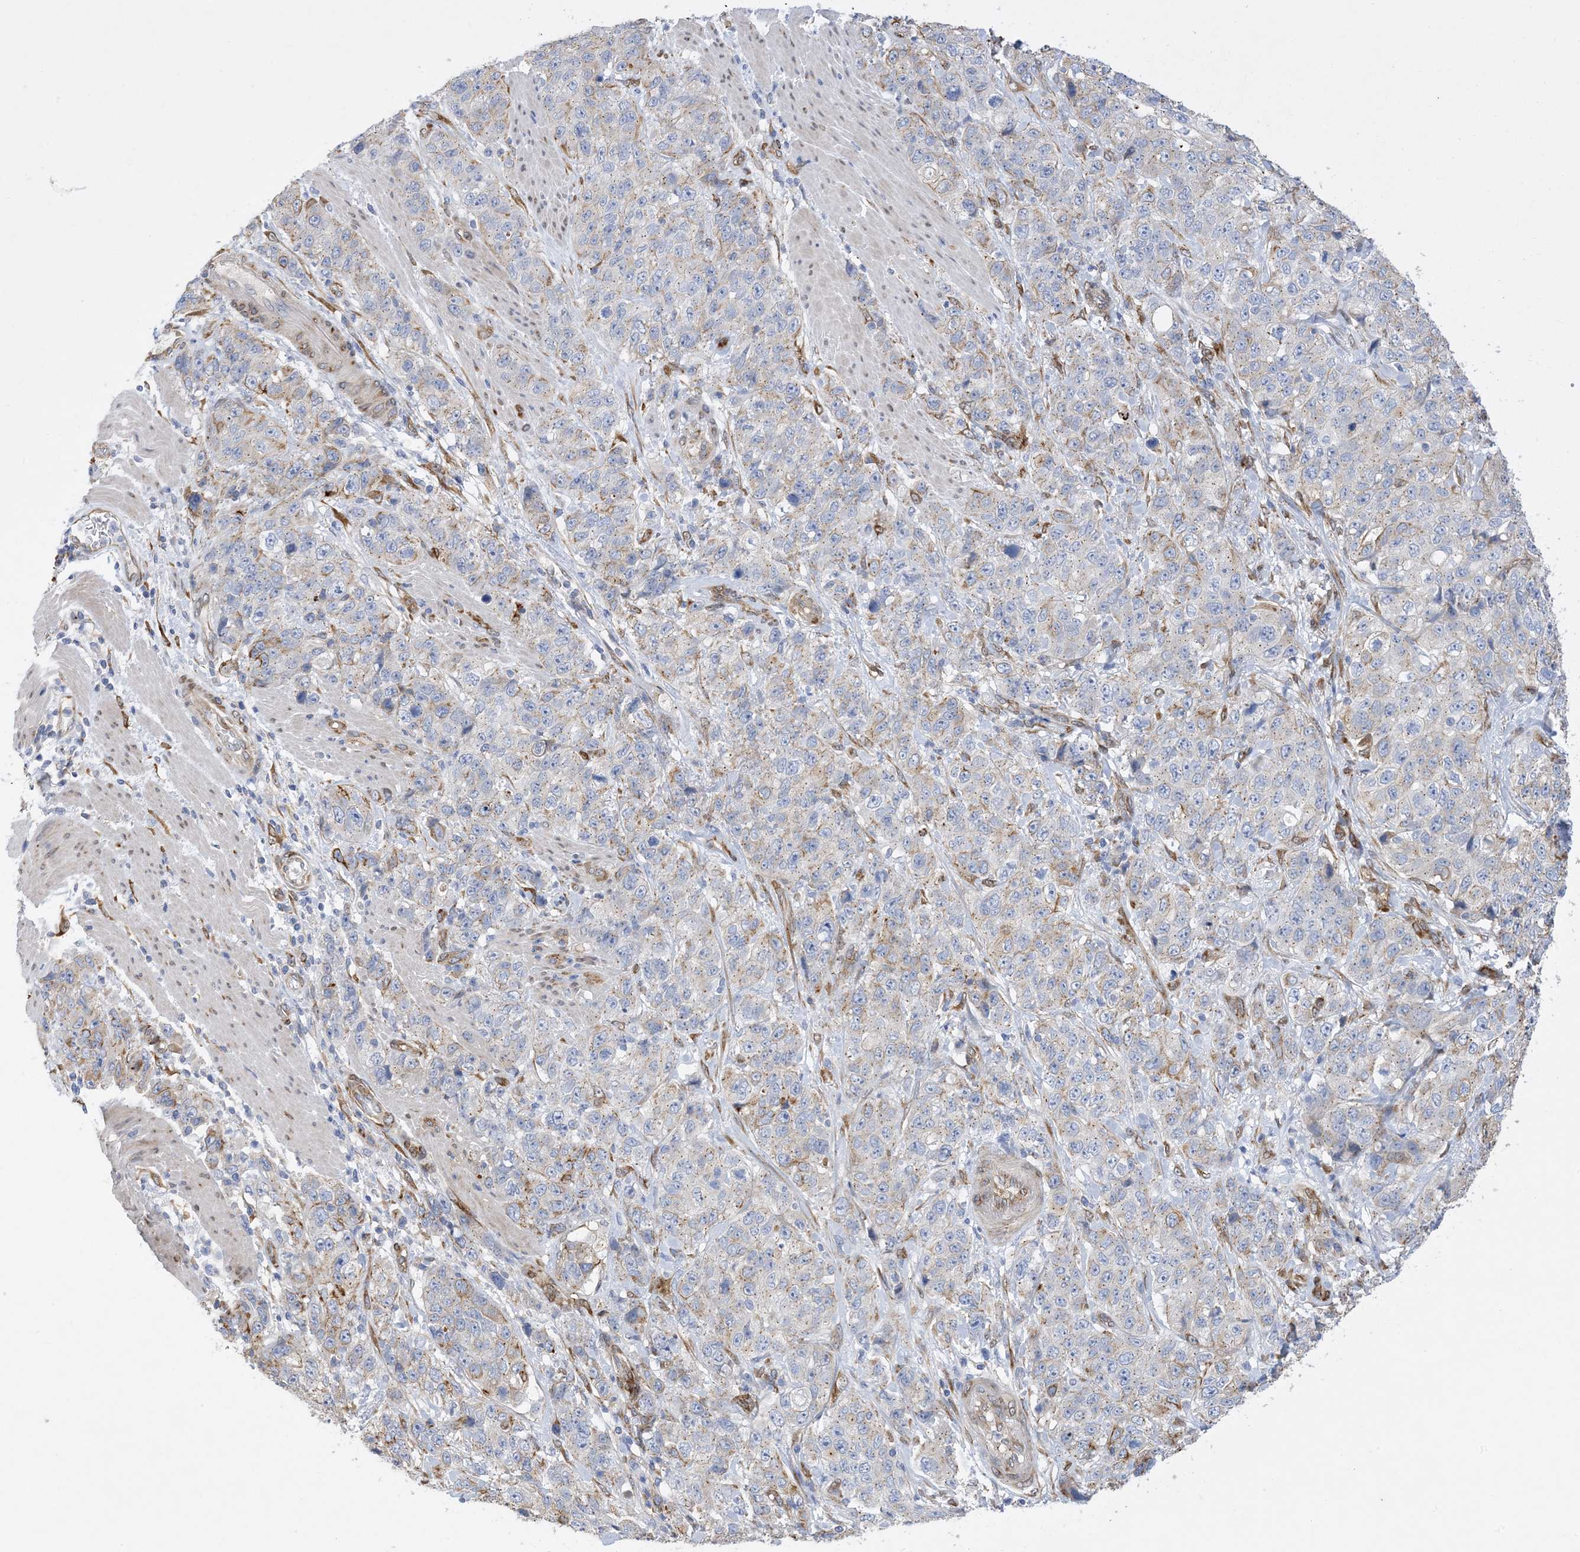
{"staining": {"intensity": "weak", "quantity": "<25%", "location": "cytoplasmic/membranous"}, "tissue": "stomach cancer", "cell_type": "Tumor cells", "image_type": "cancer", "snomed": [{"axis": "morphology", "description": "Adenocarcinoma, NOS"}, {"axis": "topography", "description": "Stomach"}], "caption": "Tumor cells are negative for protein expression in human stomach cancer (adenocarcinoma). Nuclei are stained in blue.", "gene": "RBMS3", "patient": {"sex": "male", "age": 48}}